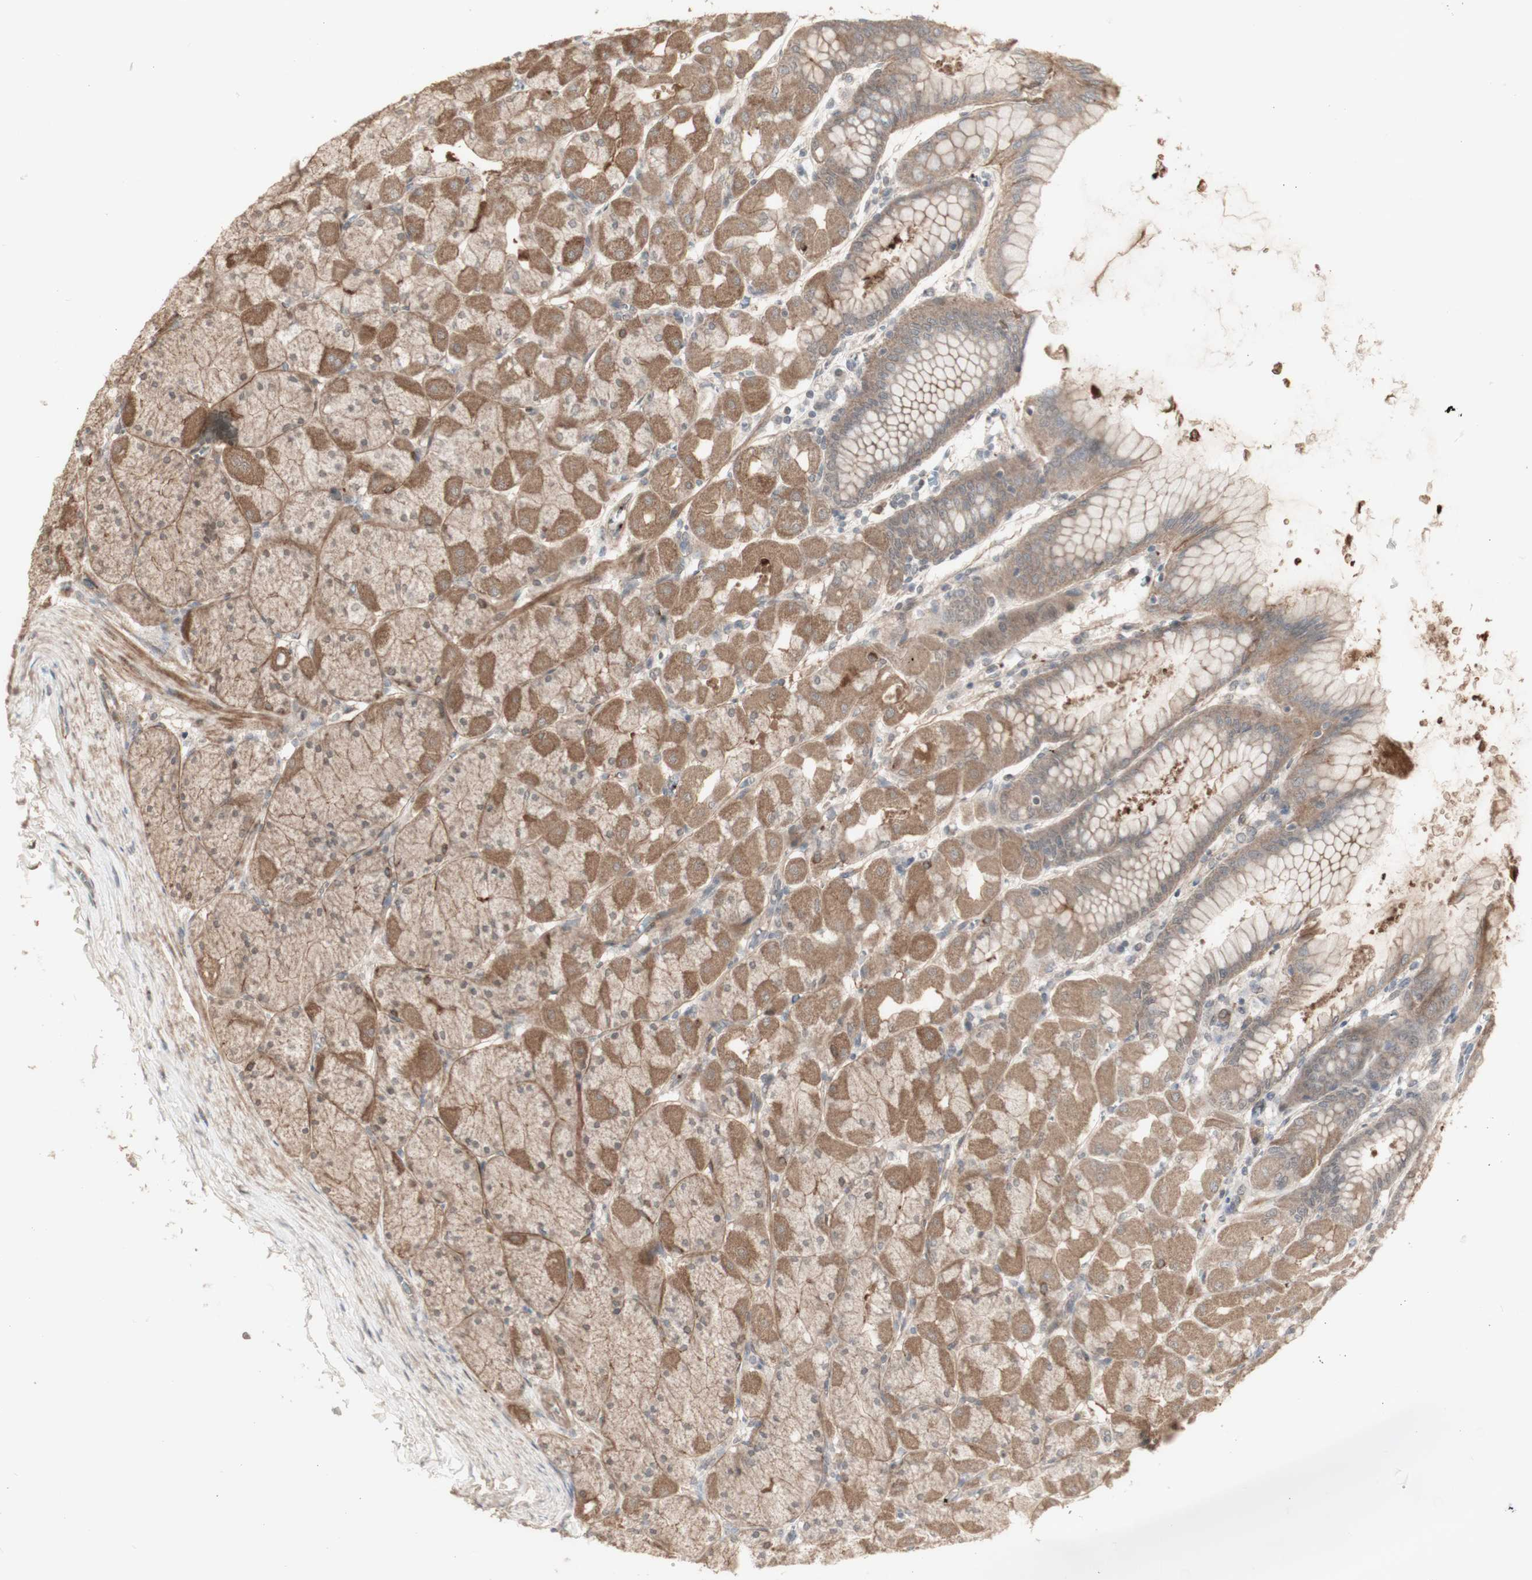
{"staining": {"intensity": "moderate", "quantity": ">75%", "location": "cytoplasmic/membranous"}, "tissue": "stomach", "cell_type": "Glandular cells", "image_type": "normal", "snomed": [{"axis": "morphology", "description": "Normal tissue, NOS"}, {"axis": "topography", "description": "Stomach, upper"}], "caption": "A medium amount of moderate cytoplasmic/membranous positivity is appreciated in about >75% of glandular cells in unremarkable stomach. (Brightfield microscopy of DAB IHC at high magnification).", "gene": "ALOX12", "patient": {"sex": "female", "age": 56}}